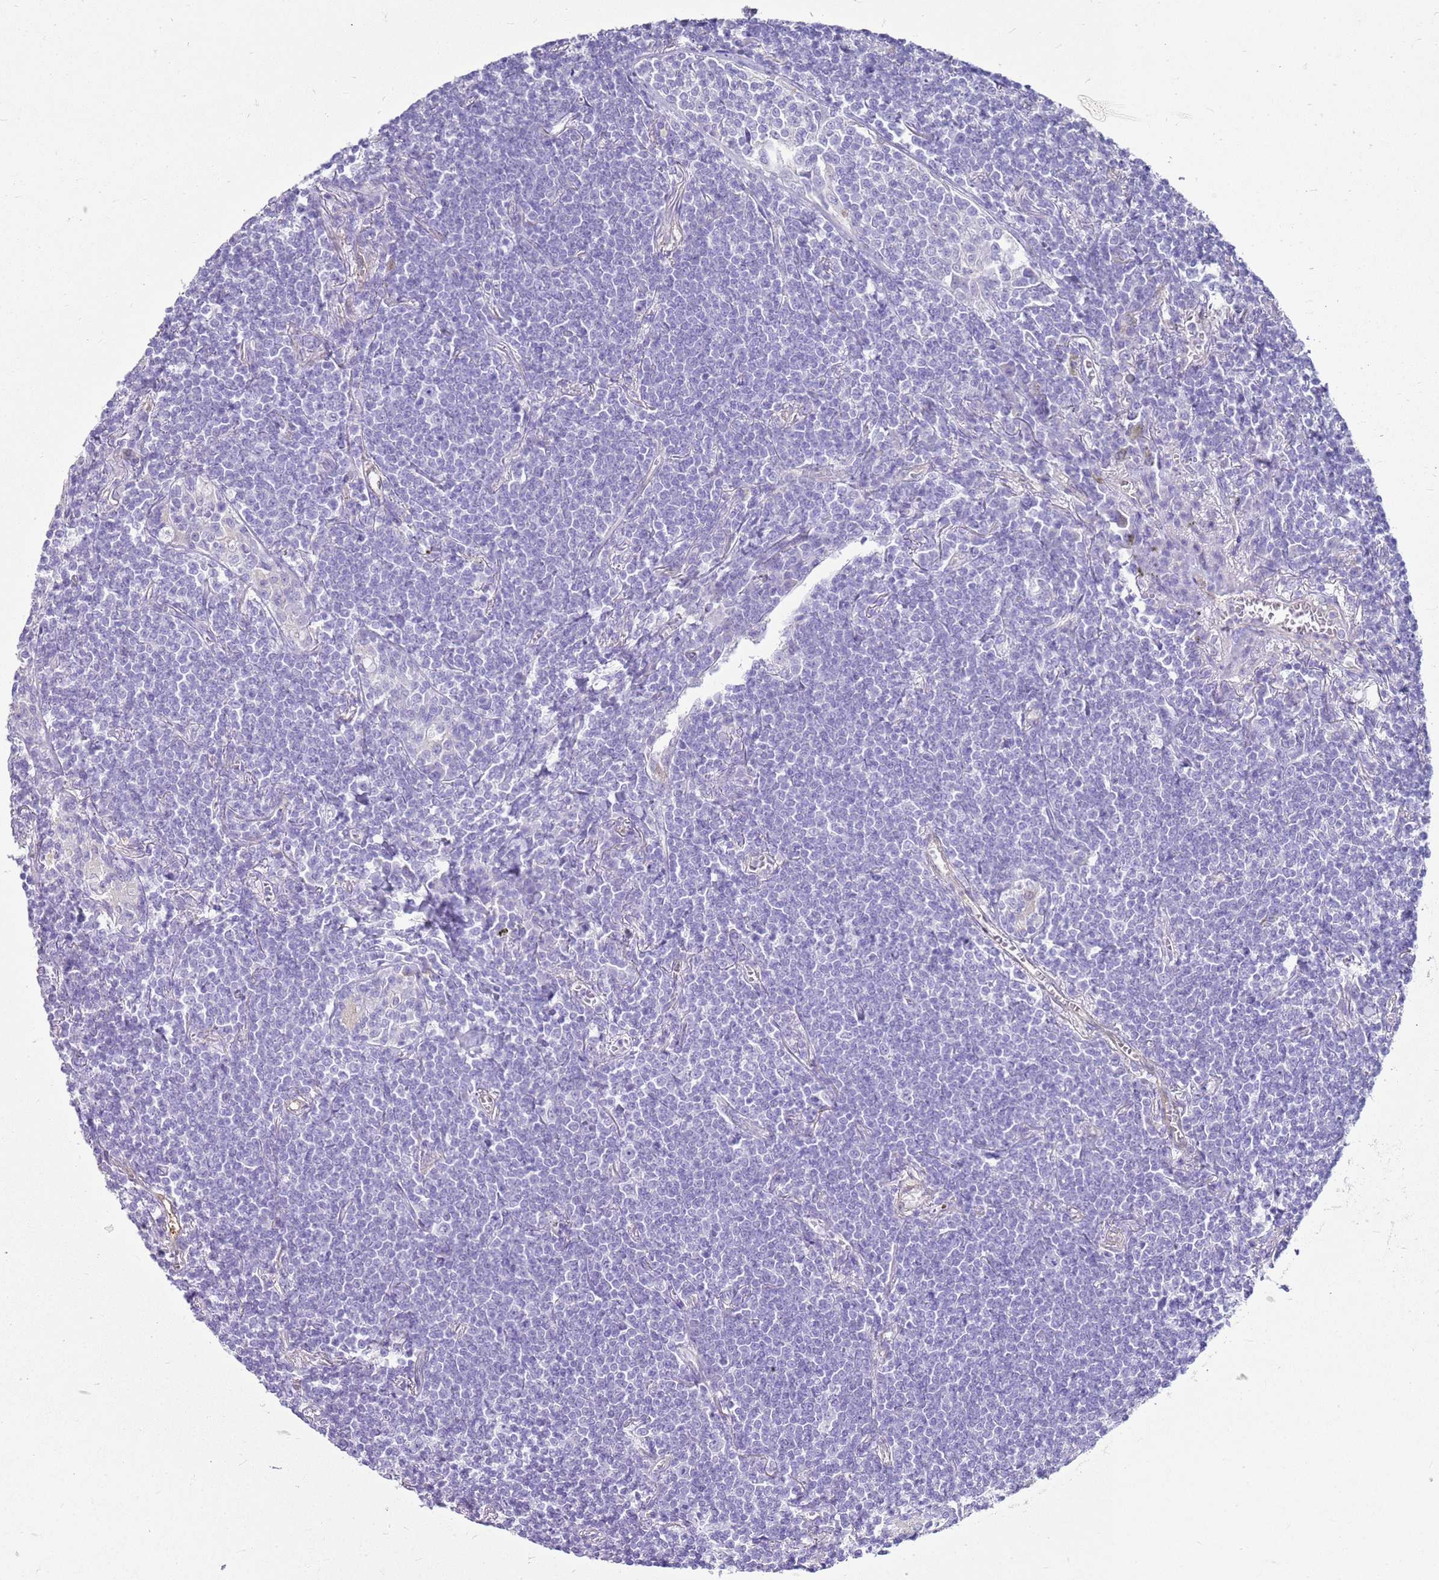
{"staining": {"intensity": "negative", "quantity": "none", "location": "none"}, "tissue": "lymphoma", "cell_type": "Tumor cells", "image_type": "cancer", "snomed": [{"axis": "morphology", "description": "Malignant lymphoma, non-Hodgkin's type, Low grade"}, {"axis": "topography", "description": "Lung"}], "caption": "This histopathology image is of lymphoma stained with immunohistochemistry to label a protein in brown with the nuclei are counter-stained blue. There is no staining in tumor cells.", "gene": "SULT1E1", "patient": {"sex": "female", "age": 71}}